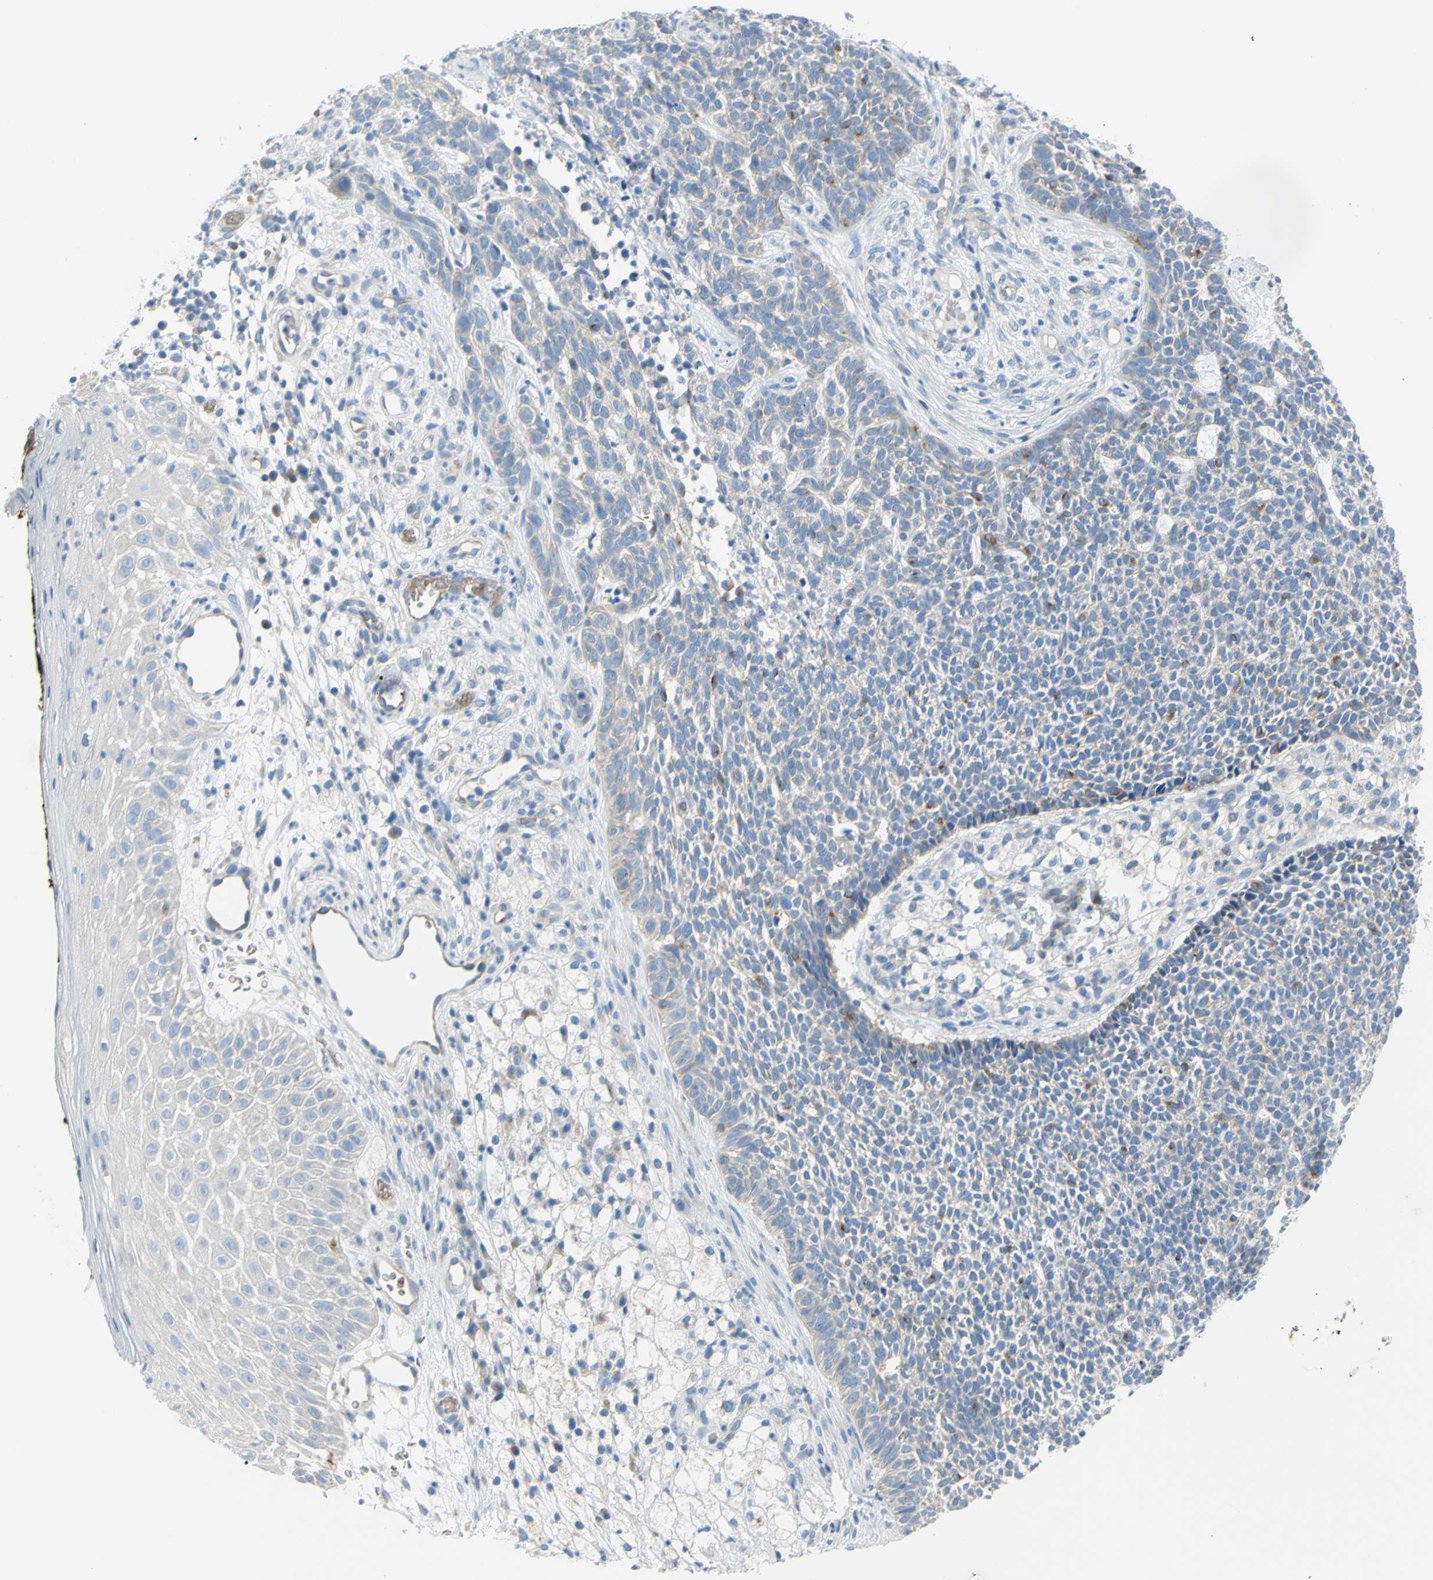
{"staining": {"intensity": "weak", "quantity": "25%-75%", "location": "cytoplasmic/membranous"}, "tissue": "skin cancer", "cell_type": "Tumor cells", "image_type": "cancer", "snomed": [{"axis": "morphology", "description": "Basal cell carcinoma"}, {"axis": "topography", "description": "Skin"}], "caption": "A brown stain shows weak cytoplasmic/membranous expression of a protein in human skin basal cell carcinoma tumor cells. Nuclei are stained in blue.", "gene": "FRMD4B", "patient": {"sex": "female", "age": 84}}